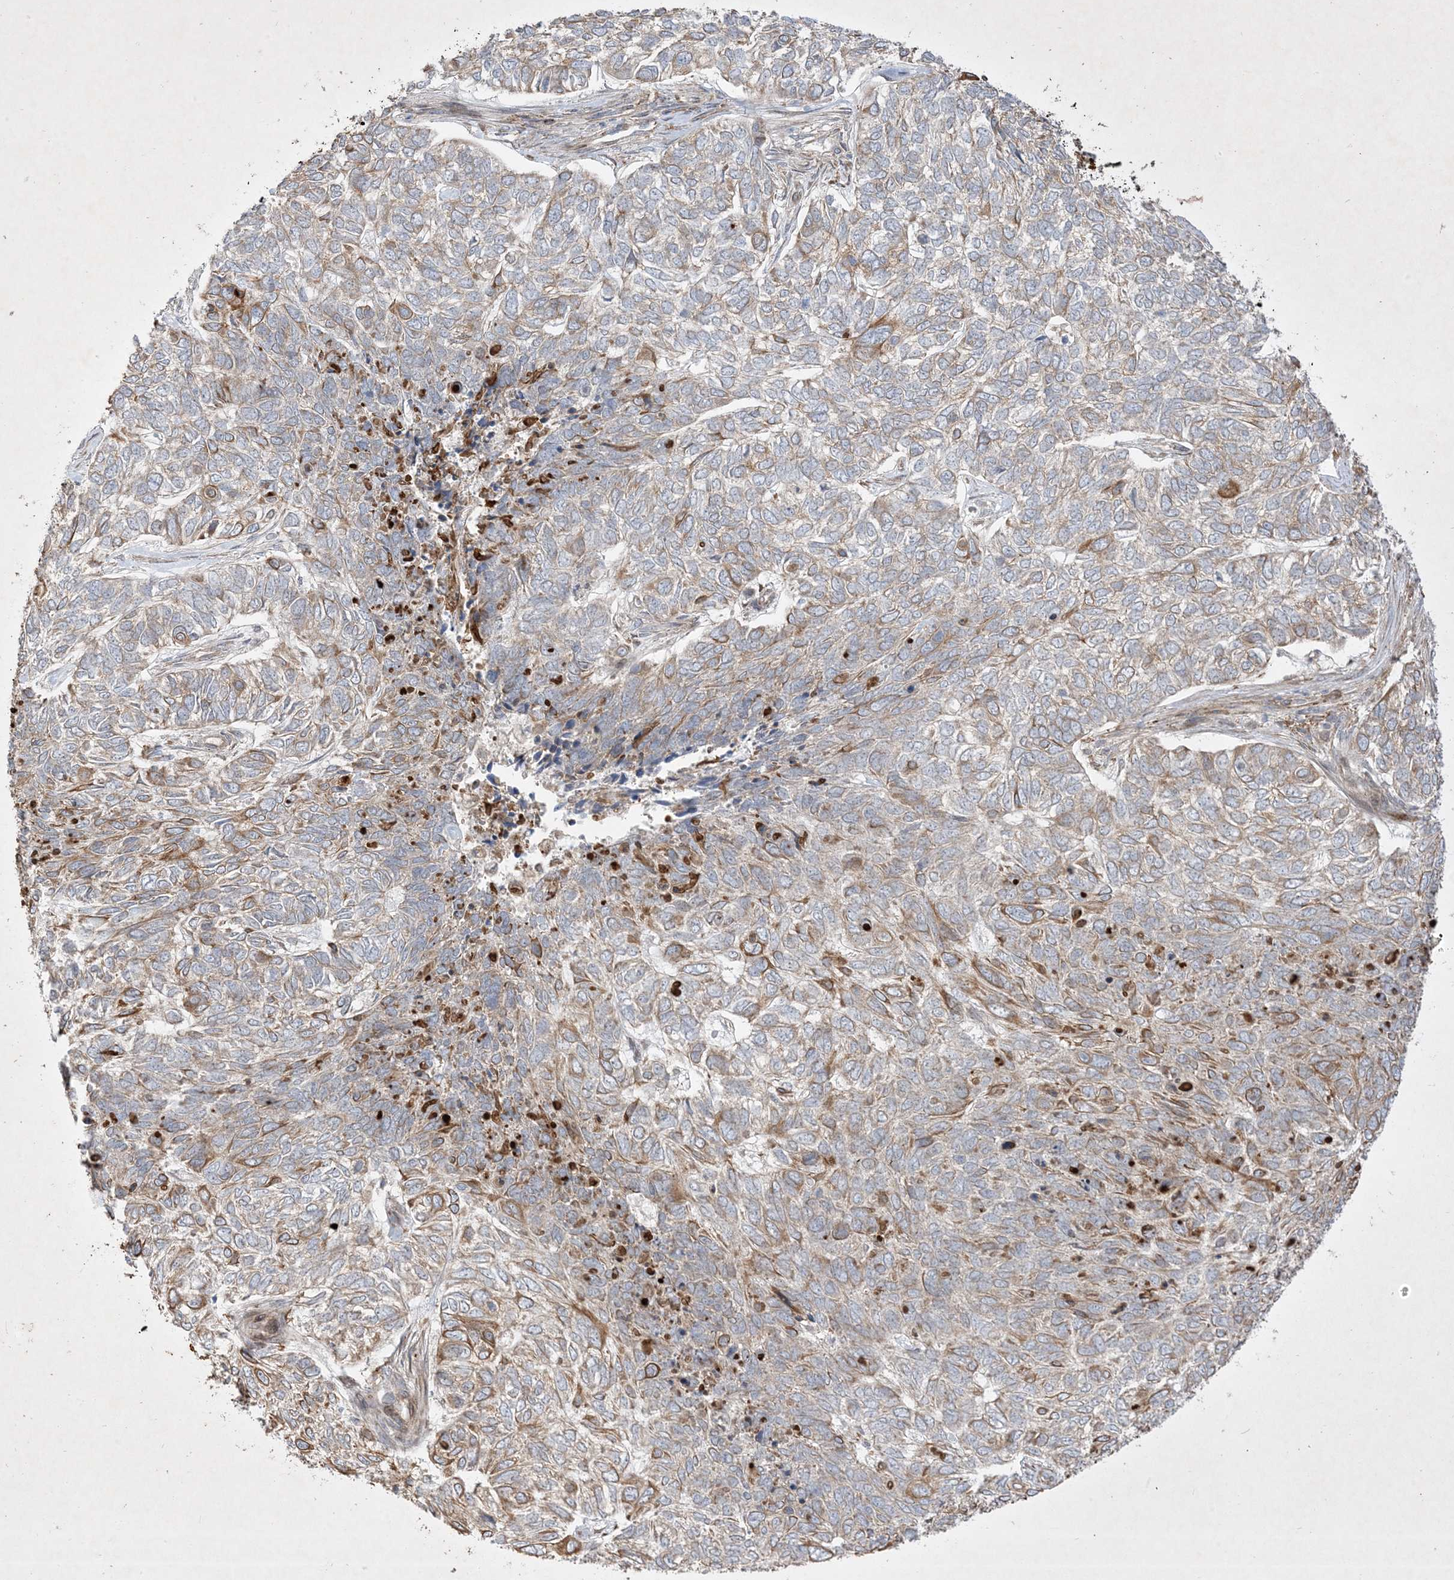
{"staining": {"intensity": "moderate", "quantity": "25%-75%", "location": "cytoplasmic/membranous"}, "tissue": "skin cancer", "cell_type": "Tumor cells", "image_type": "cancer", "snomed": [{"axis": "morphology", "description": "Basal cell carcinoma"}, {"axis": "topography", "description": "Skin"}], "caption": "IHC of skin cancer demonstrates medium levels of moderate cytoplasmic/membranous staining in approximately 25%-75% of tumor cells. The staining was performed using DAB, with brown indicating positive protein expression. Nuclei are stained blue with hematoxylin.", "gene": "IFT57", "patient": {"sex": "female", "age": 65}}